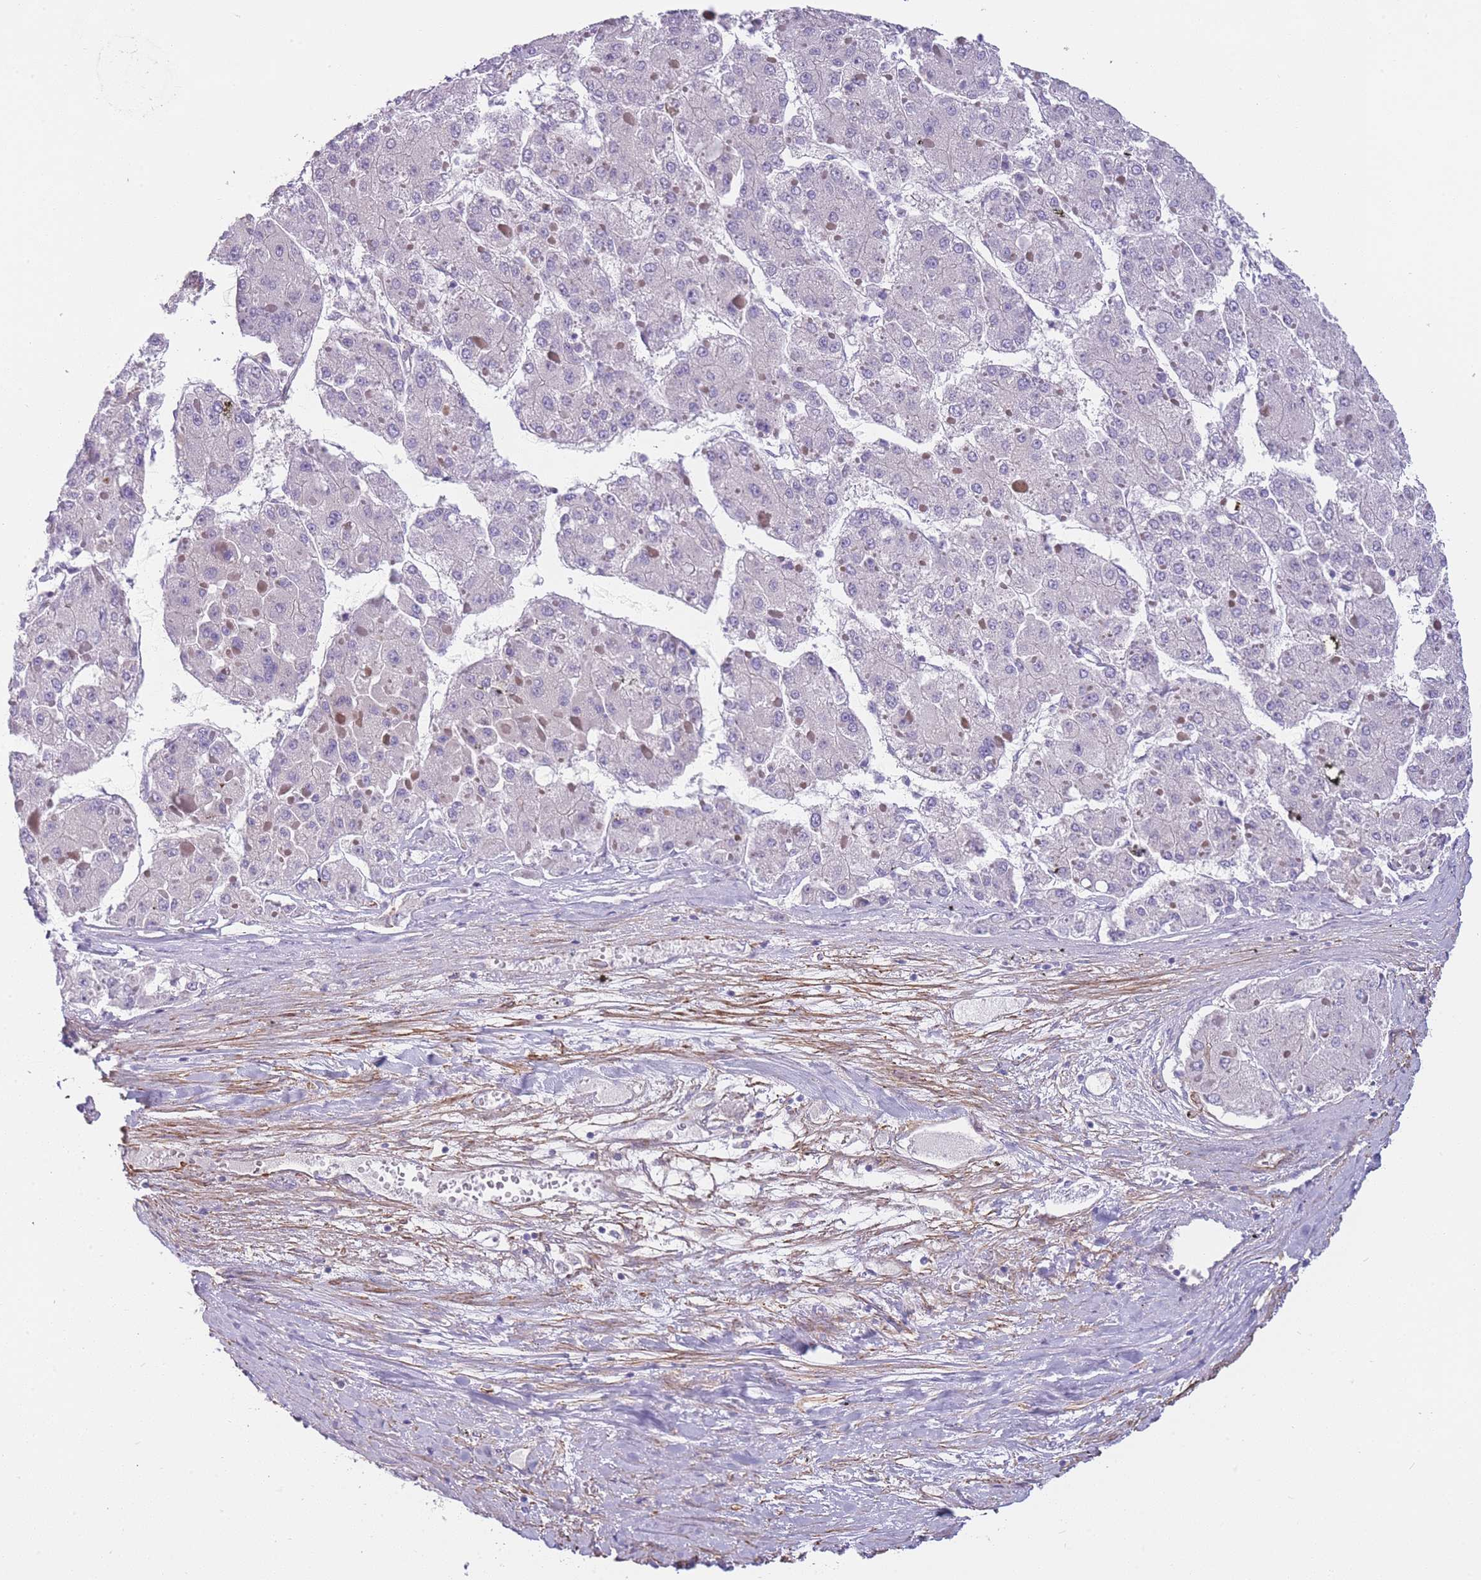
{"staining": {"intensity": "negative", "quantity": "none", "location": "none"}, "tissue": "liver cancer", "cell_type": "Tumor cells", "image_type": "cancer", "snomed": [{"axis": "morphology", "description": "Carcinoma, Hepatocellular, NOS"}, {"axis": "topography", "description": "Liver"}], "caption": "Tumor cells show no significant expression in hepatocellular carcinoma (liver). The staining was performed using DAB (3,3'-diaminobenzidine) to visualize the protein expression in brown, while the nuclei were stained in blue with hematoxylin (Magnification: 20x).", "gene": "FAM124A", "patient": {"sex": "female", "age": 73}}